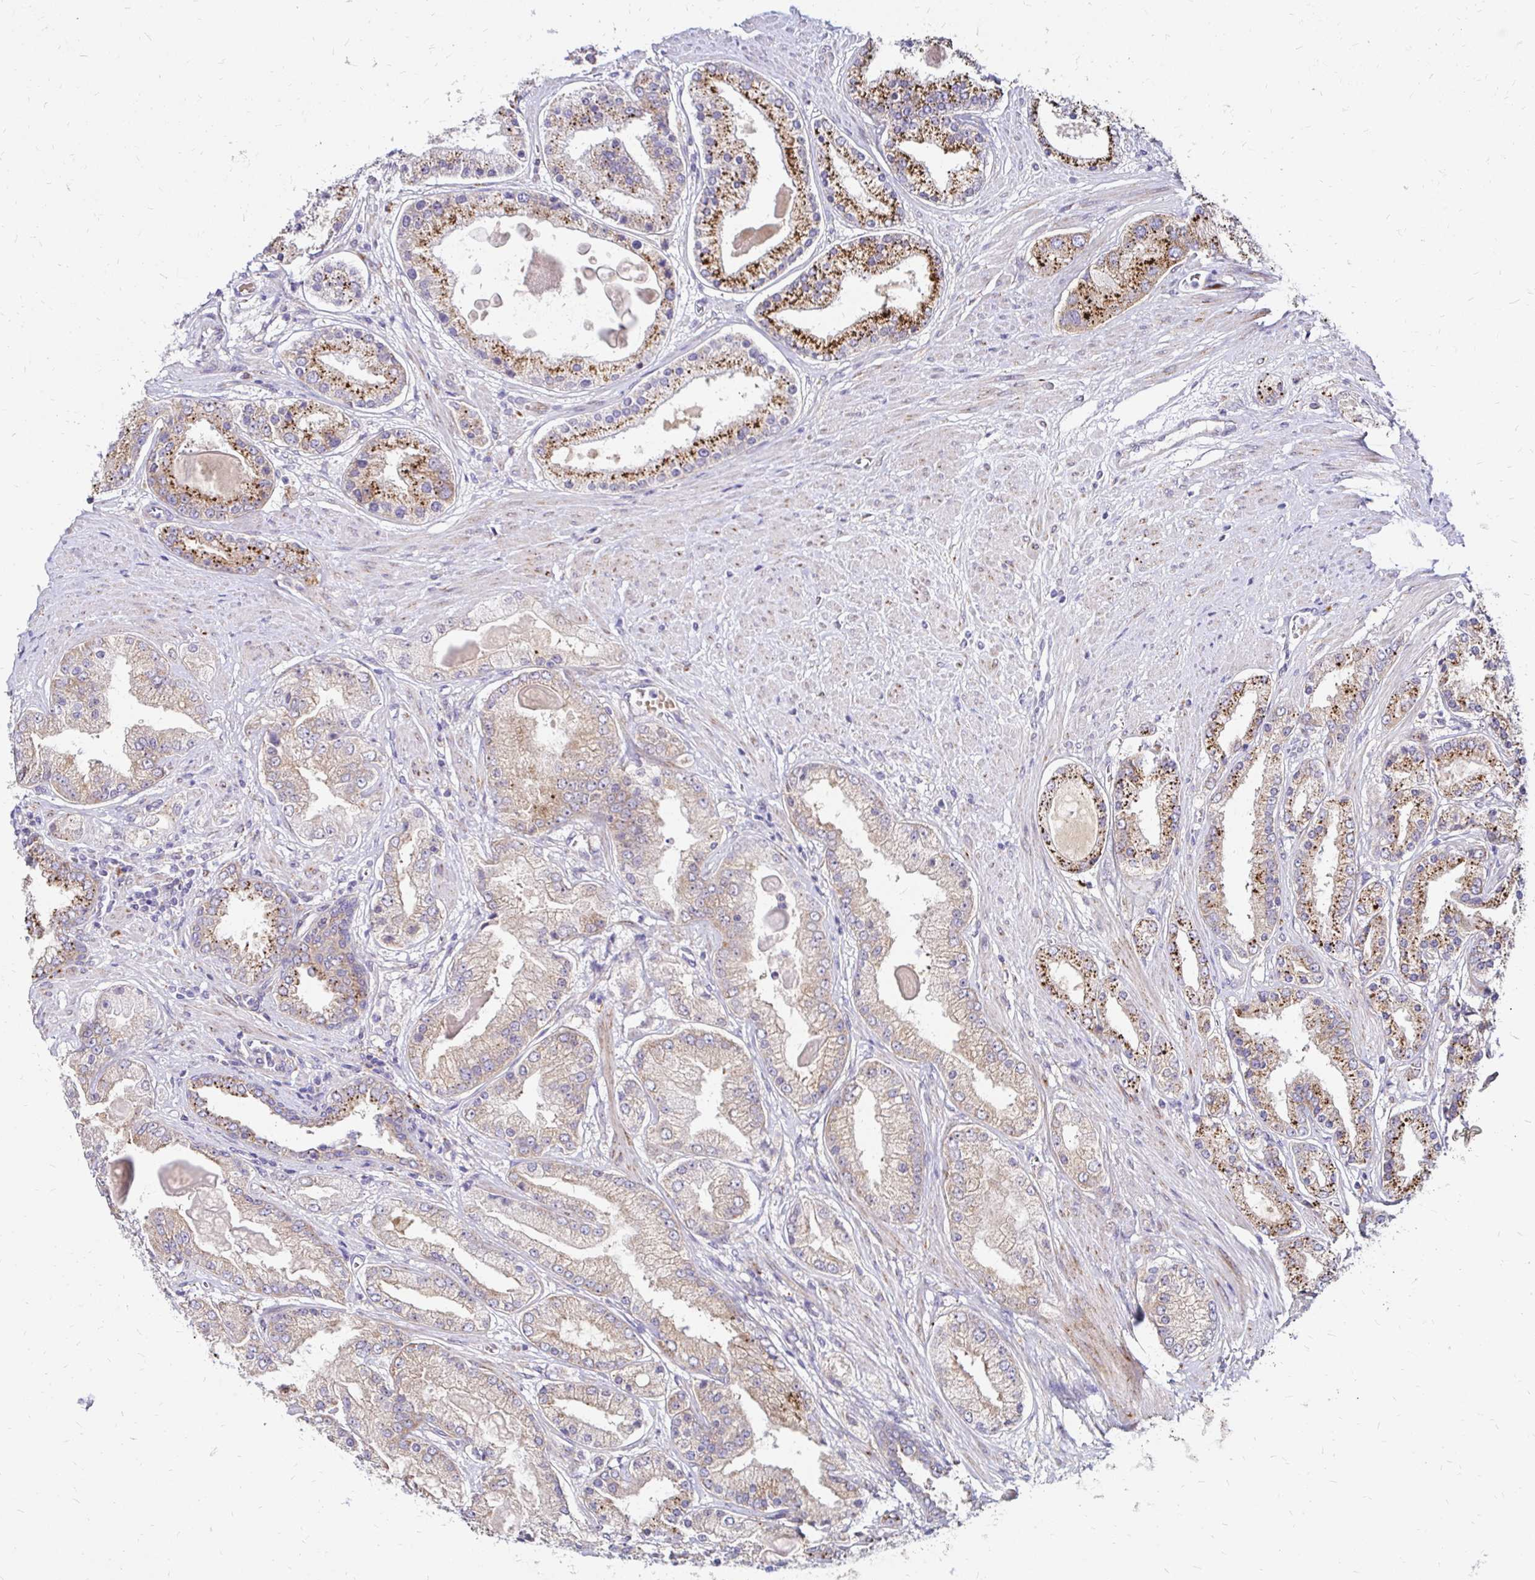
{"staining": {"intensity": "moderate", "quantity": "25%-75%", "location": "cytoplasmic/membranous"}, "tissue": "prostate cancer", "cell_type": "Tumor cells", "image_type": "cancer", "snomed": [{"axis": "morphology", "description": "Adenocarcinoma, High grade"}, {"axis": "topography", "description": "Prostate"}], "caption": "A brown stain labels moderate cytoplasmic/membranous staining of a protein in human prostate adenocarcinoma (high-grade) tumor cells. The staining is performed using DAB brown chromogen to label protein expression. The nuclei are counter-stained blue using hematoxylin.", "gene": "IDUA", "patient": {"sex": "male", "age": 67}}